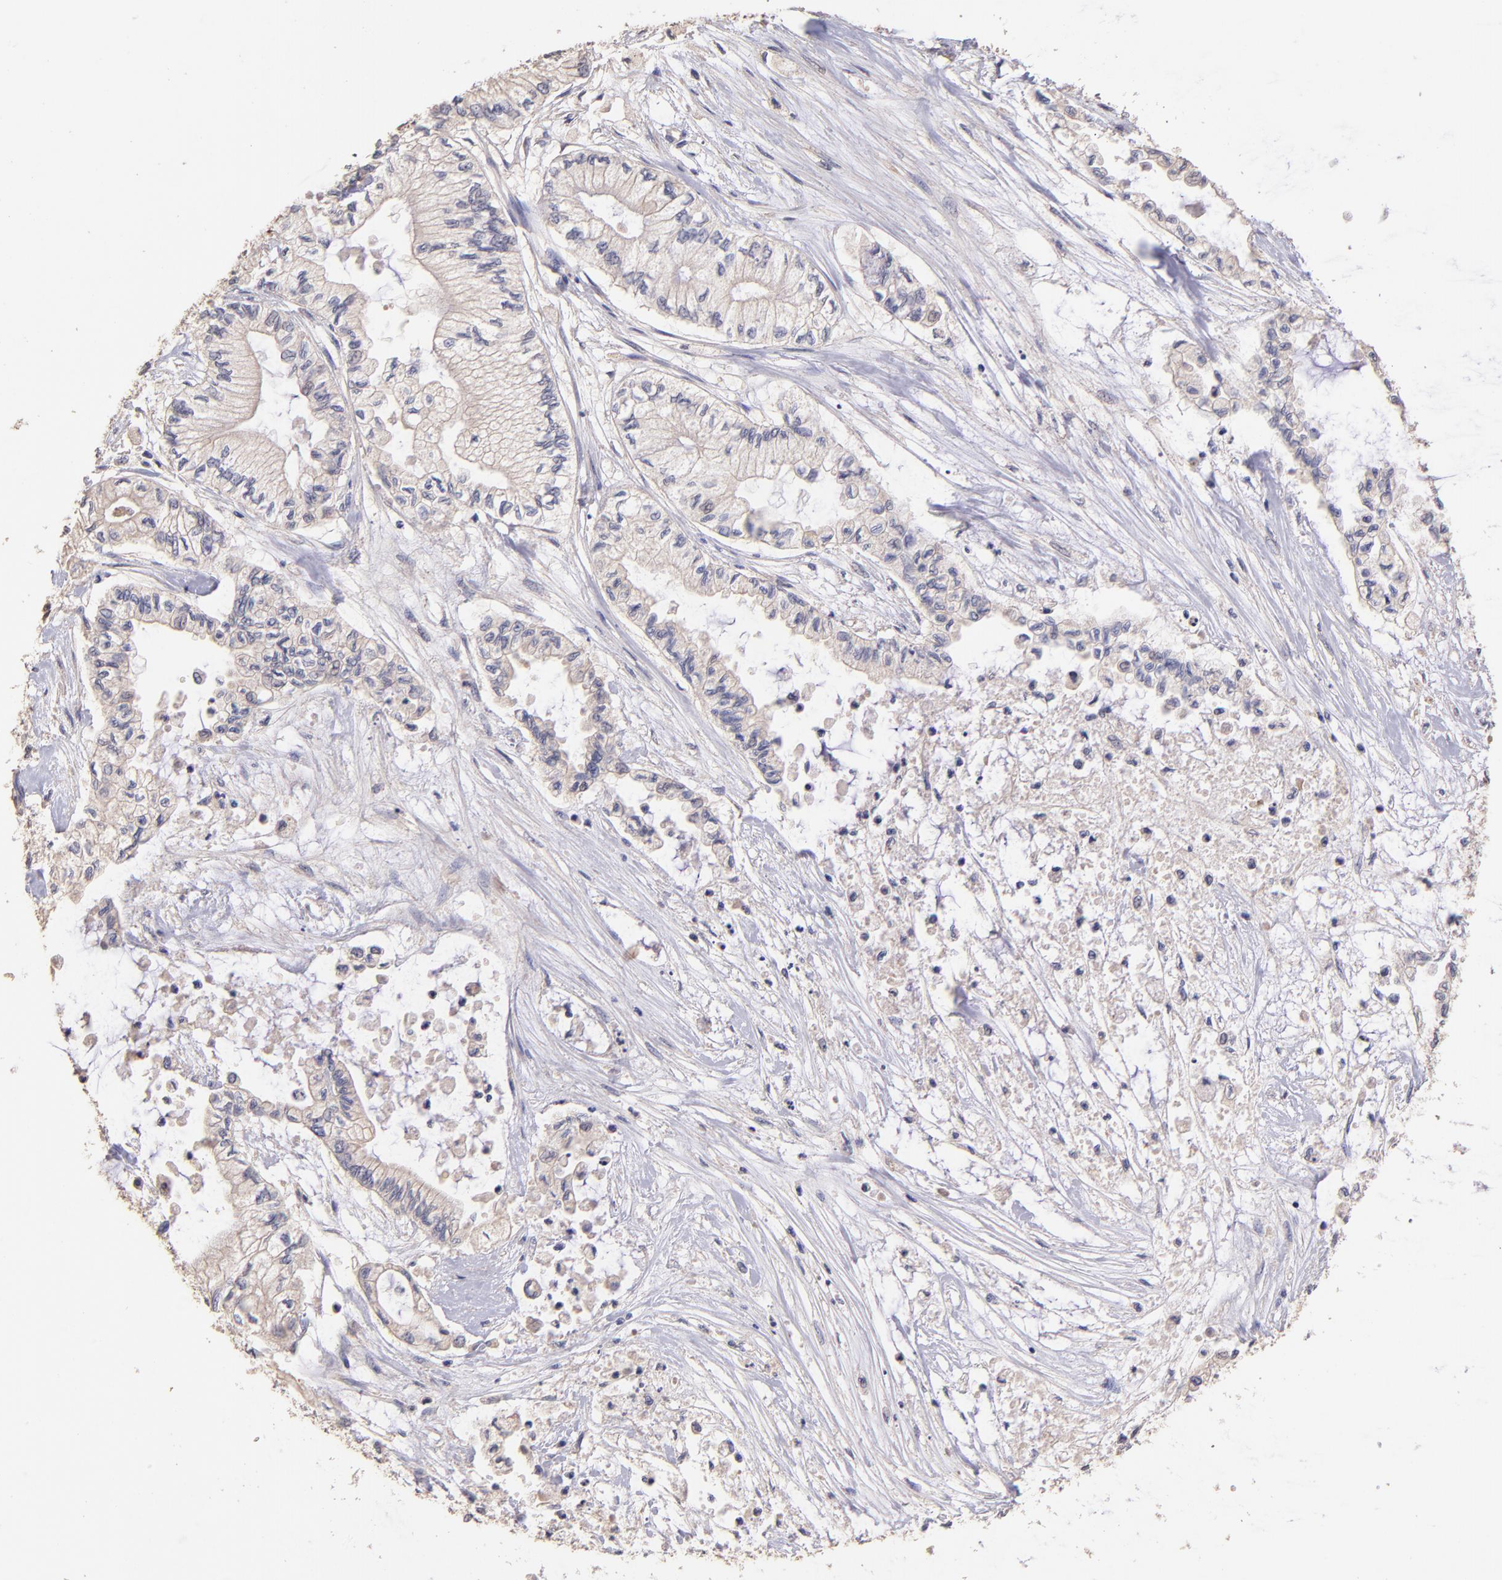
{"staining": {"intensity": "negative", "quantity": "none", "location": "none"}, "tissue": "pancreatic cancer", "cell_type": "Tumor cells", "image_type": "cancer", "snomed": [{"axis": "morphology", "description": "Adenocarcinoma, NOS"}, {"axis": "topography", "description": "Pancreas"}], "caption": "Immunohistochemical staining of human pancreatic adenocarcinoma exhibits no significant expression in tumor cells. Nuclei are stained in blue.", "gene": "RNASEL", "patient": {"sex": "male", "age": 79}}